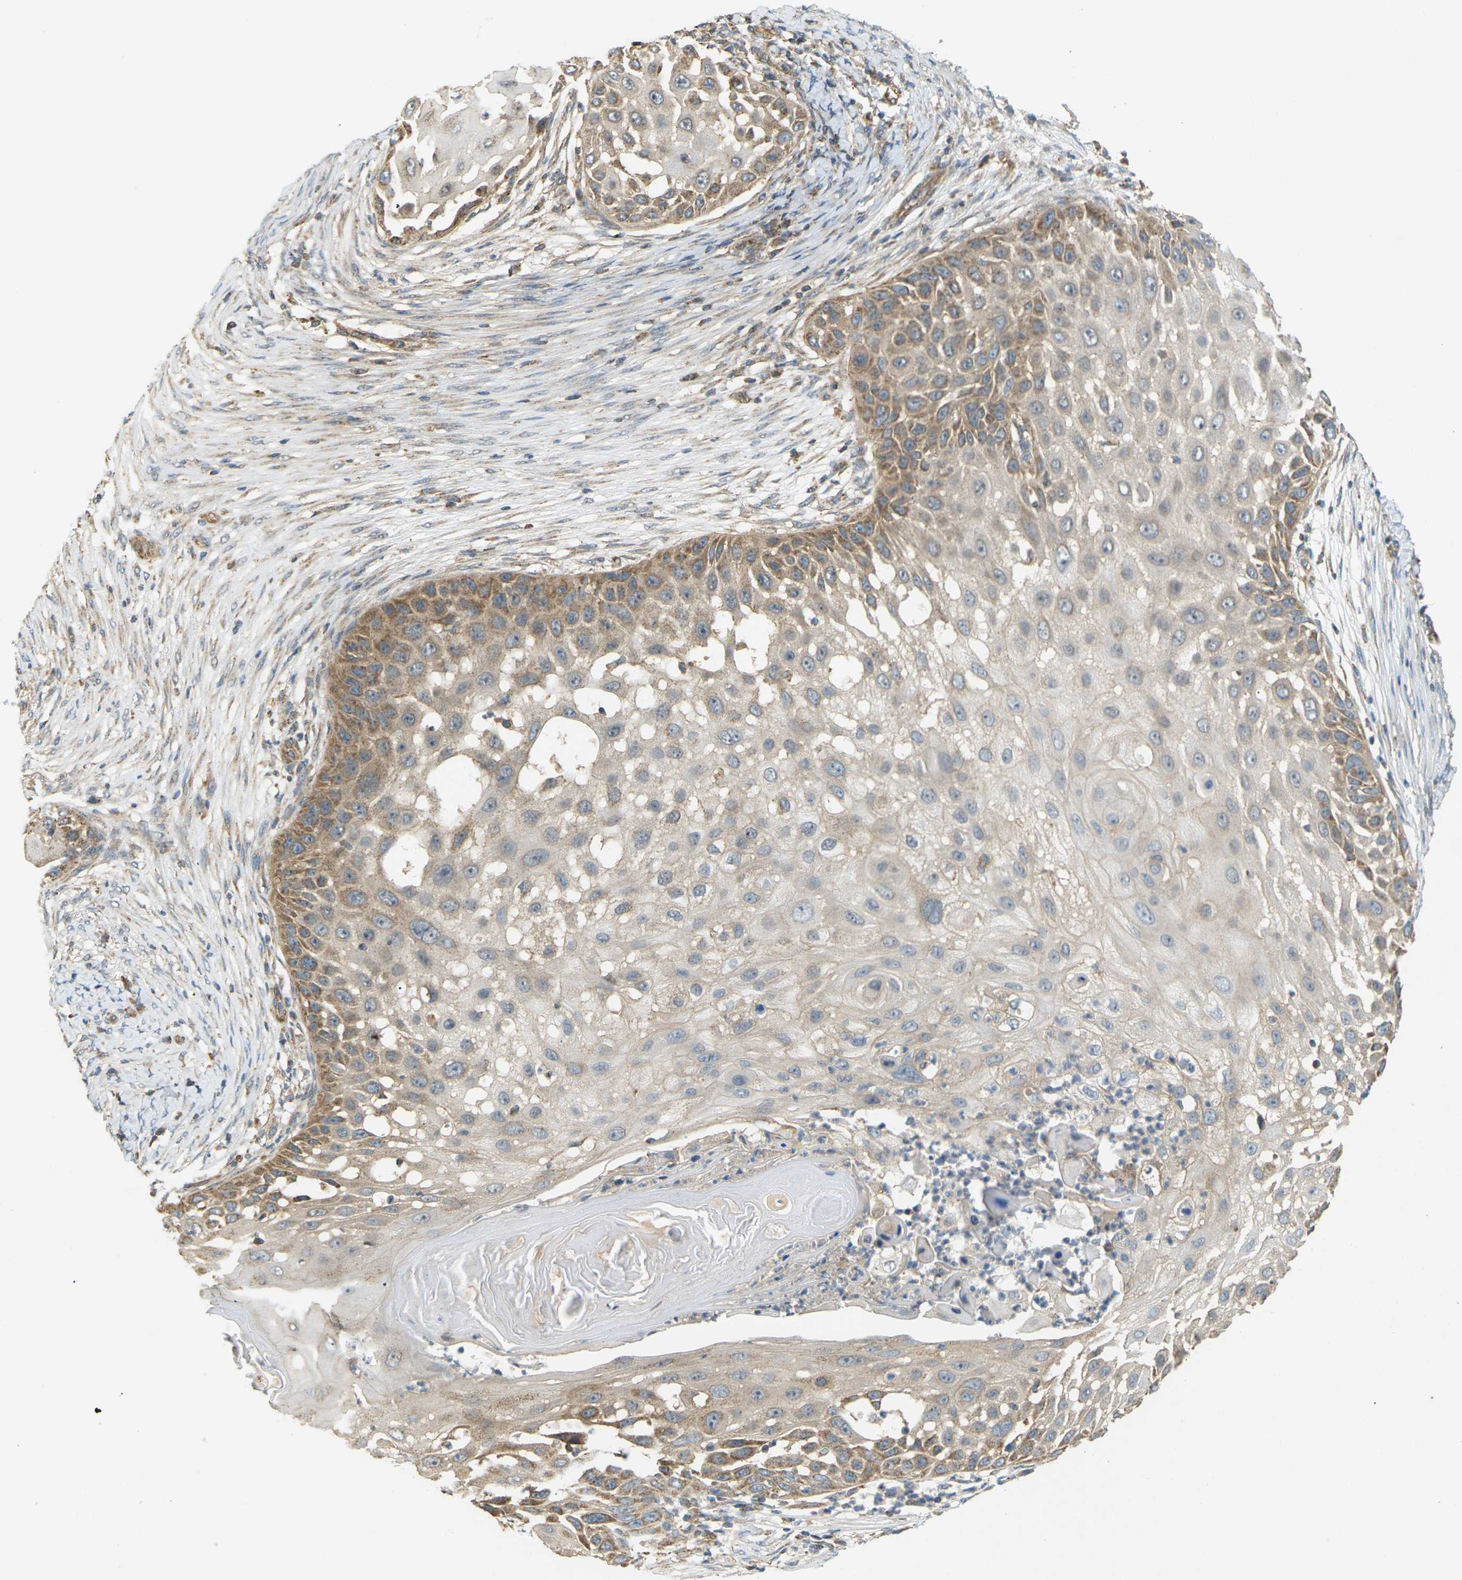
{"staining": {"intensity": "moderate", "quantity": ">75%", "location": "cytoplasmic/membranous"}, "tissue": "skin cancer", "cell_type": "Tumor cells", "image_type": "cancer", "snomed": [{"axis": "morphology", "description": "Squamous cell carcinoma, NOS"}, {"axis": "topography", "description": "Skin"}], "caption": "This image reveals skin cancer (squamous cell carcinoma) stained with IHC to label a protein in brown. The cytoplasmic/membranous of tumor cells show moderate positivity for the protein. Nuclei are counter-stained blue.", "gene": "KSR1", "patient": {"sex": "female", "age": 44}}